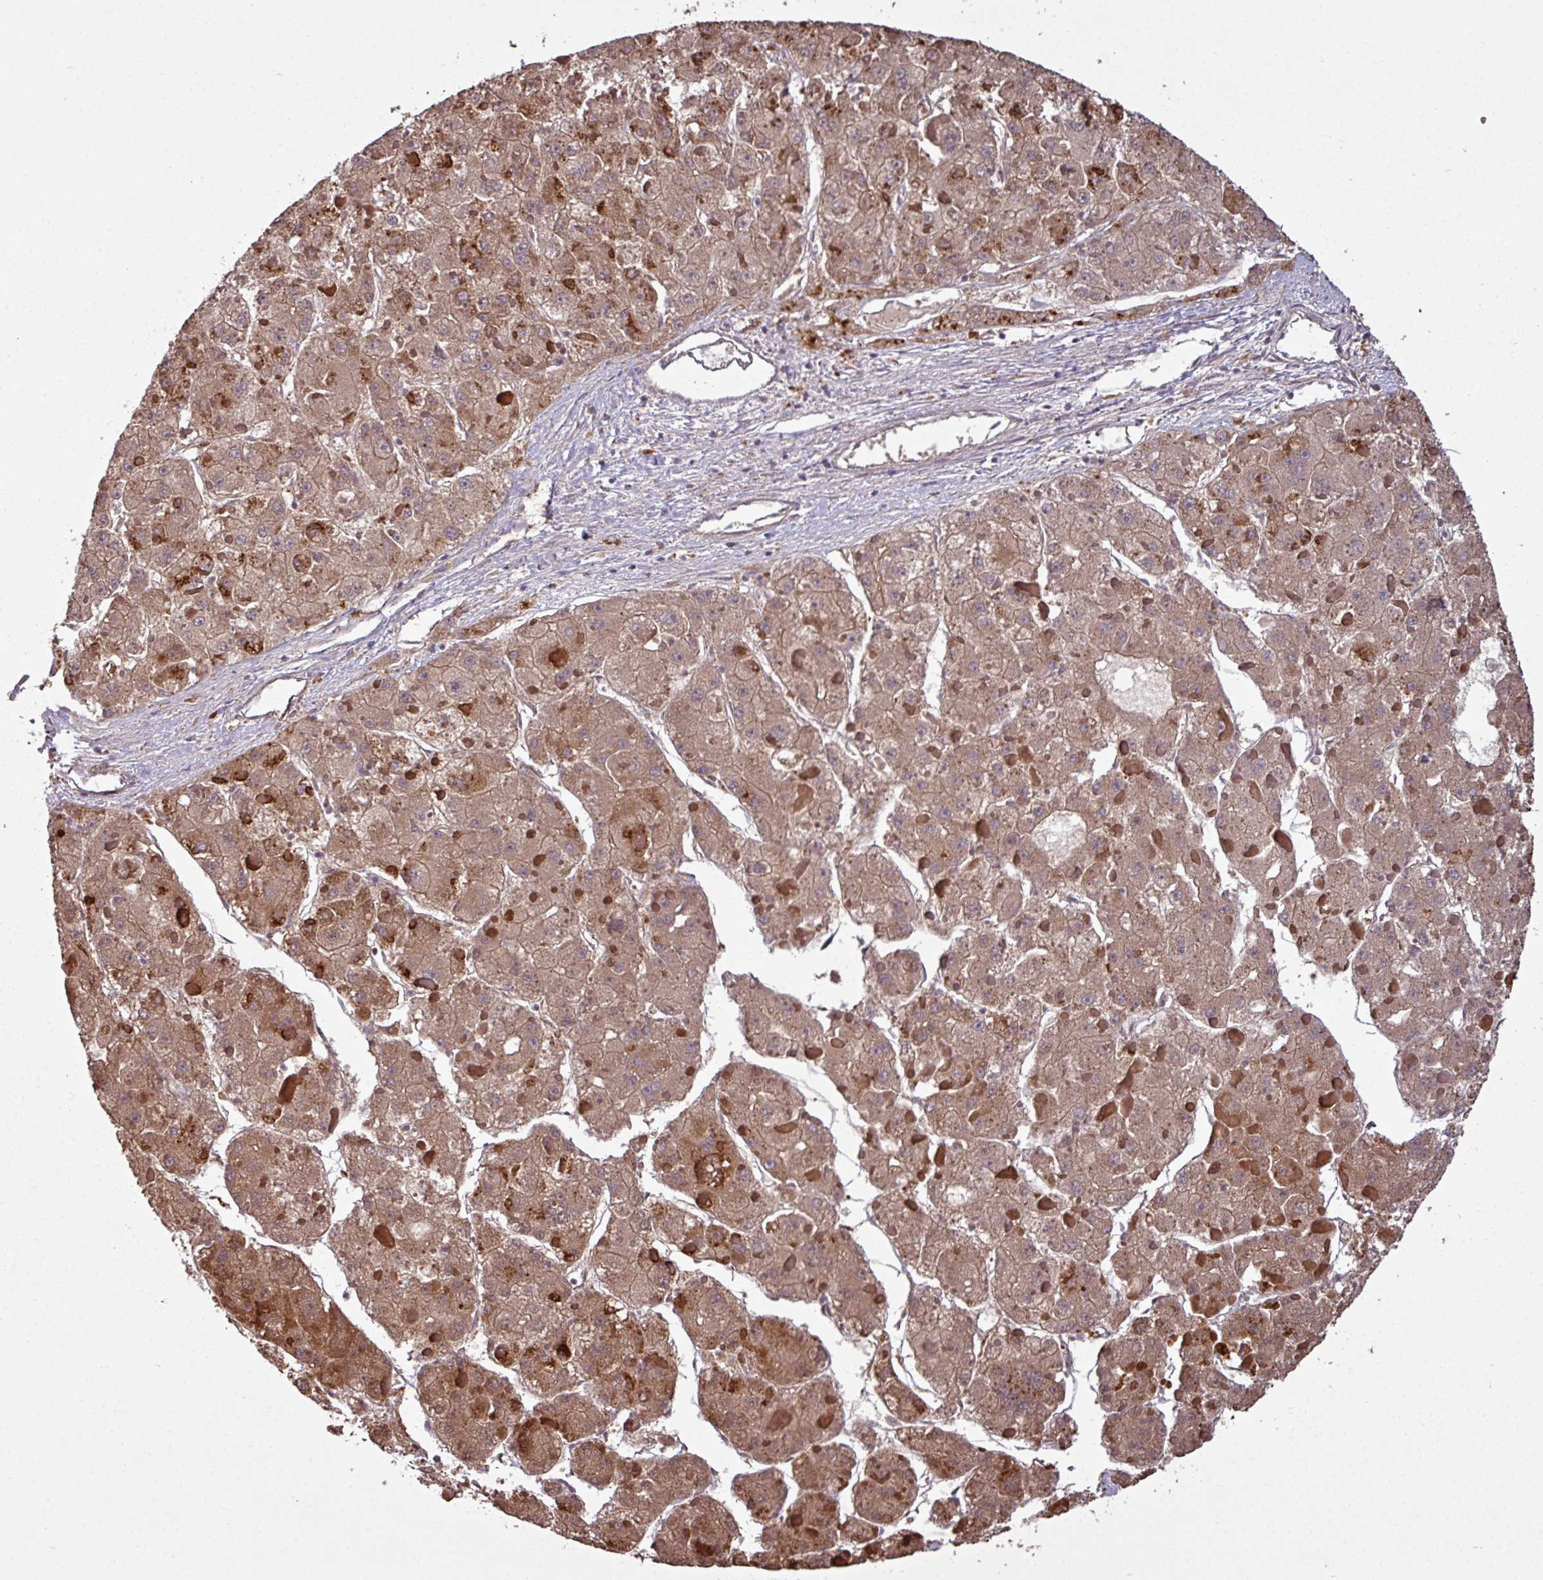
{"staining": {"intensity": "moderate", "quantity": ">75%", "location": "cytoplasmic/membranous"}, "tissue": "liver cancer", "cell_type": "Tumor cells", "image_type": "cancer", "snomed": [{"axis": "morphology", "description": "Carcinoma, Hepatocellular, NOS"}, {"axis": "topography", "description": "Liver"}], "caption": "Brown immunohistochemical staining in human hepatocellular carcinoma (liver) shows moderate cytoplasmic/membranous positivity in about >75% of tumor cells.", "gene": "NHSL2", "patient": {"sex": "female", "age": 73}}